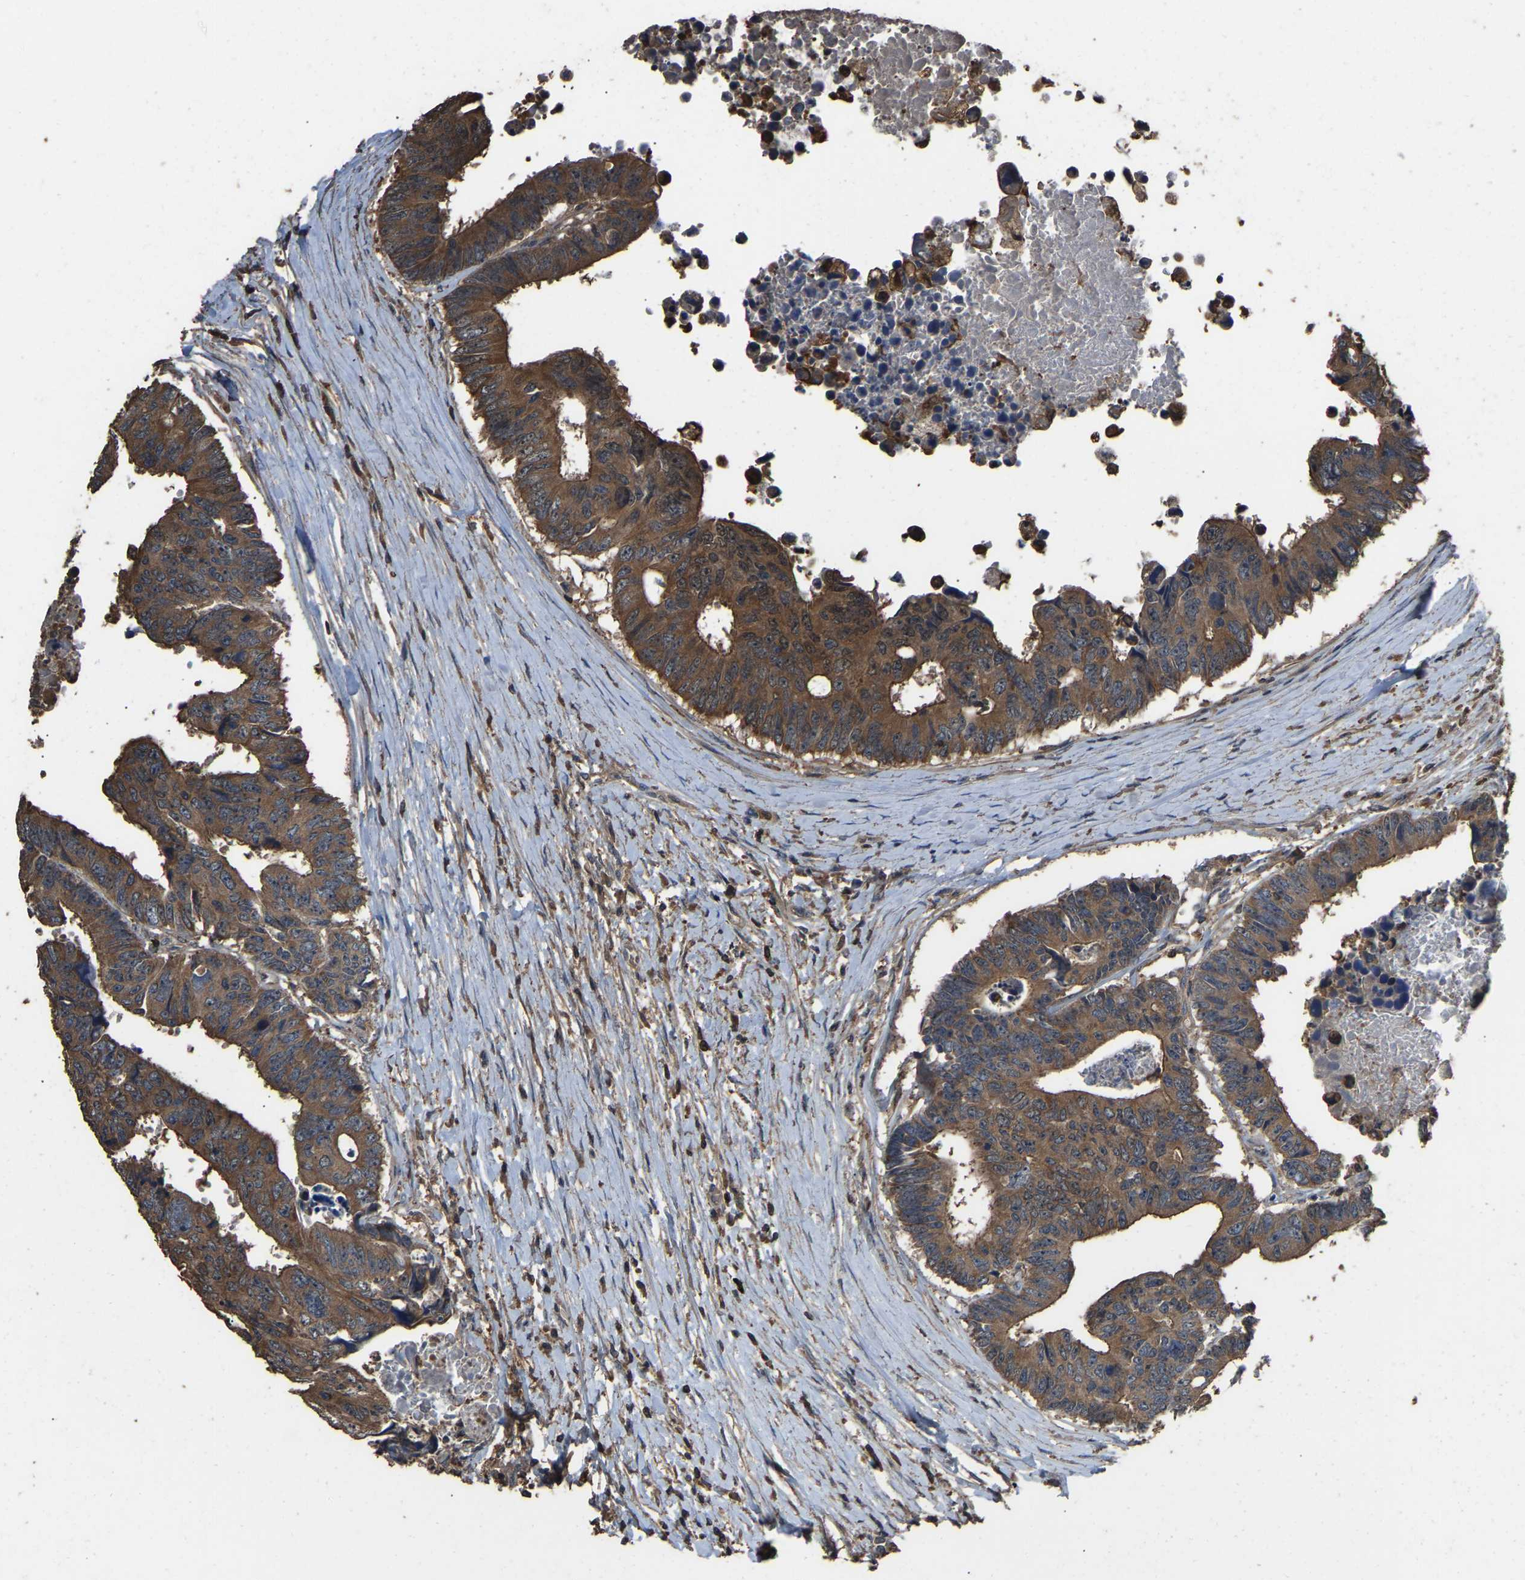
{"staining": {"intensity": "moderate", "quantity": ">75%", "location": "cytoplasmic/membranous"}, "tissue": "colorectal cancer", "cell_type": "Tumor cells", "image_type": "cancer", "snomed": [{"axis": "morphology", "description": "Adenocarcinoma, NOS"}, {"axis": "topography", "description": "Rectum"}], "caption": "Immunohistochemical staining of colorectal cancer displays medium levels of moderate cytoplasmic/membranous positivity in approximately >75% of tumor cells.", "gene": "FHIT", "patient": {"sex": "male", "age": 84}}